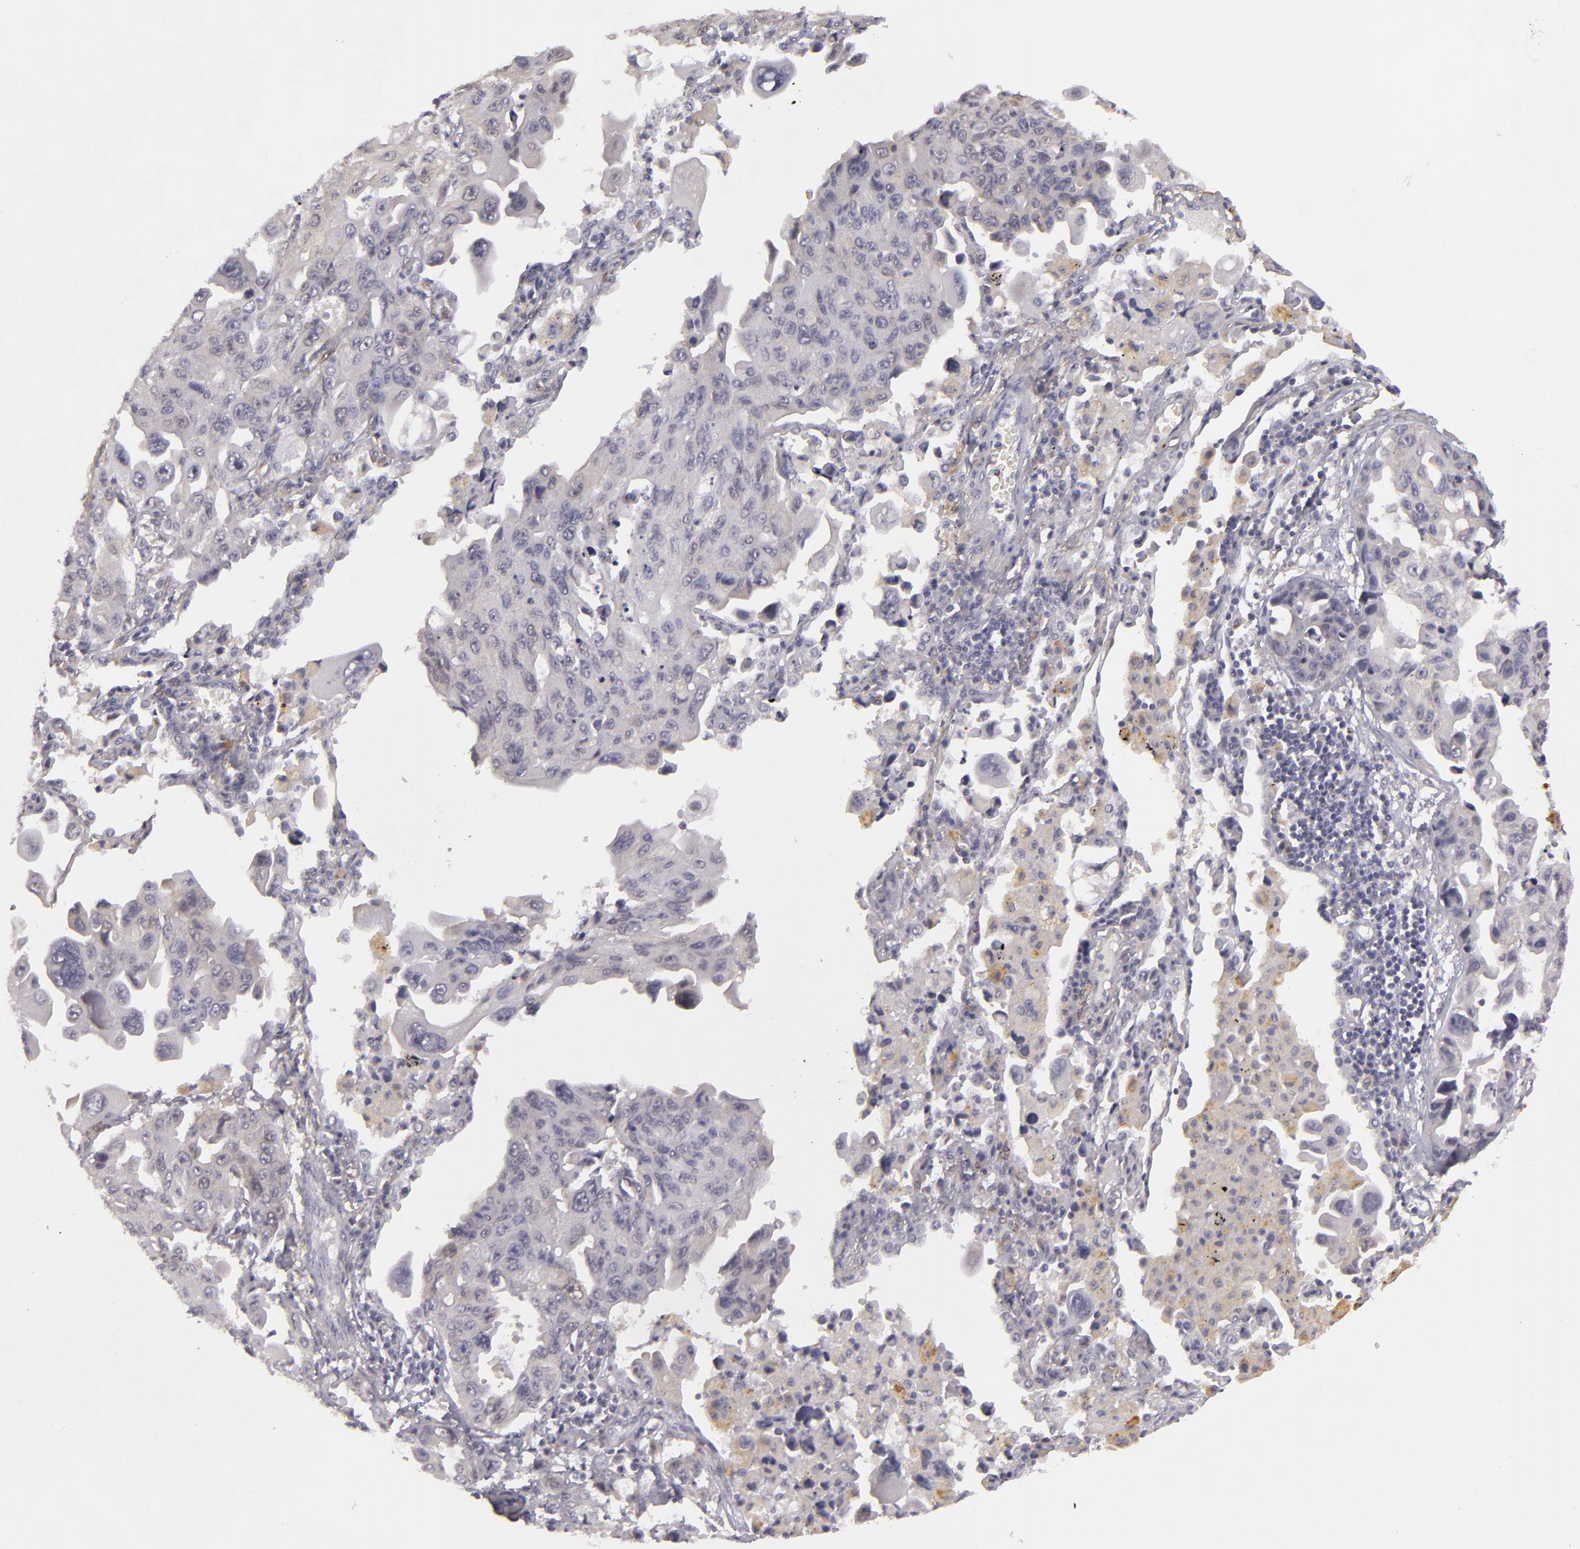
{"staining": {"intensity": "negative", "quantity": "none", "location": "none"}, "tissue": "lung cancer", "cell_type": "Tumor cells", "image_type": "cancer", "snomed": [{"axis": "morphology", "description": "Adenocarcinoma, NOS"}, {"axis": "topography", "description": "Lung"}], "caption": "High power microscopy photomicrograph of an IHC image of lung cancer, revealing no significant positivity in tumor cells.", "gene": "EFS", "patient": {"sex": "male", "age": 64}}